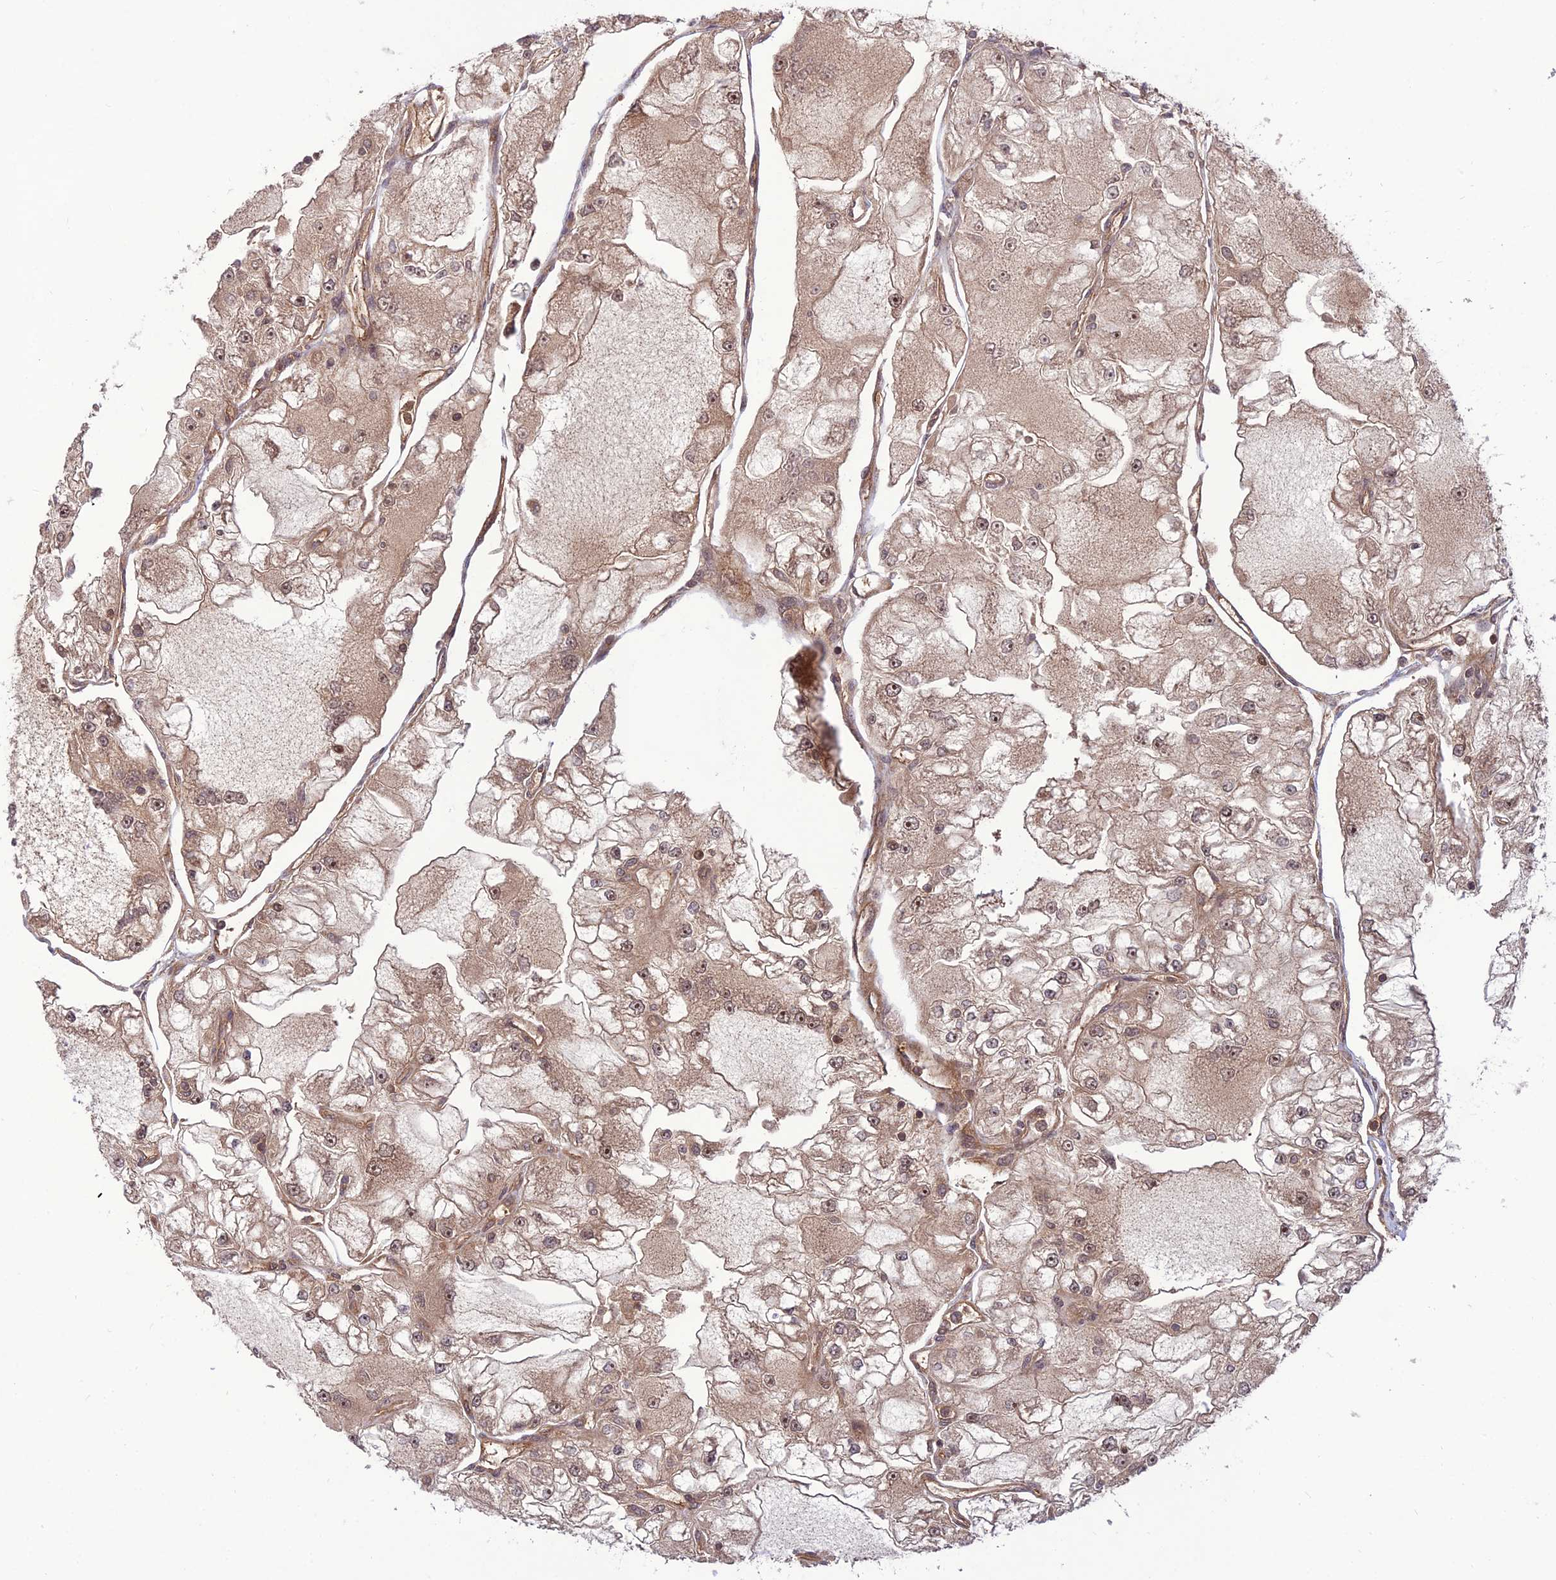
{"staining": {"intensity": "weak", "quantity": ">75%", "location": "cytoplasmic/membranous,nuclear"}, "tissue": "renal cancer", "cell_type": "Tumor cells", "image_type": "cancer", "snomed": [{"axis": "morphology", "description": "Adenocarcinoma, NOS"}, {"axis": "topography", "description": "Kidney"}], "caption": "Protein expression by IHC exhibits weak cytoplasmic/membranous and nuclear positivity in approximately >75% of tumor cells in renal adenocarcinoma.", "gene": "NDUFC1", "patient": {"sex": "female", "age": 72}}